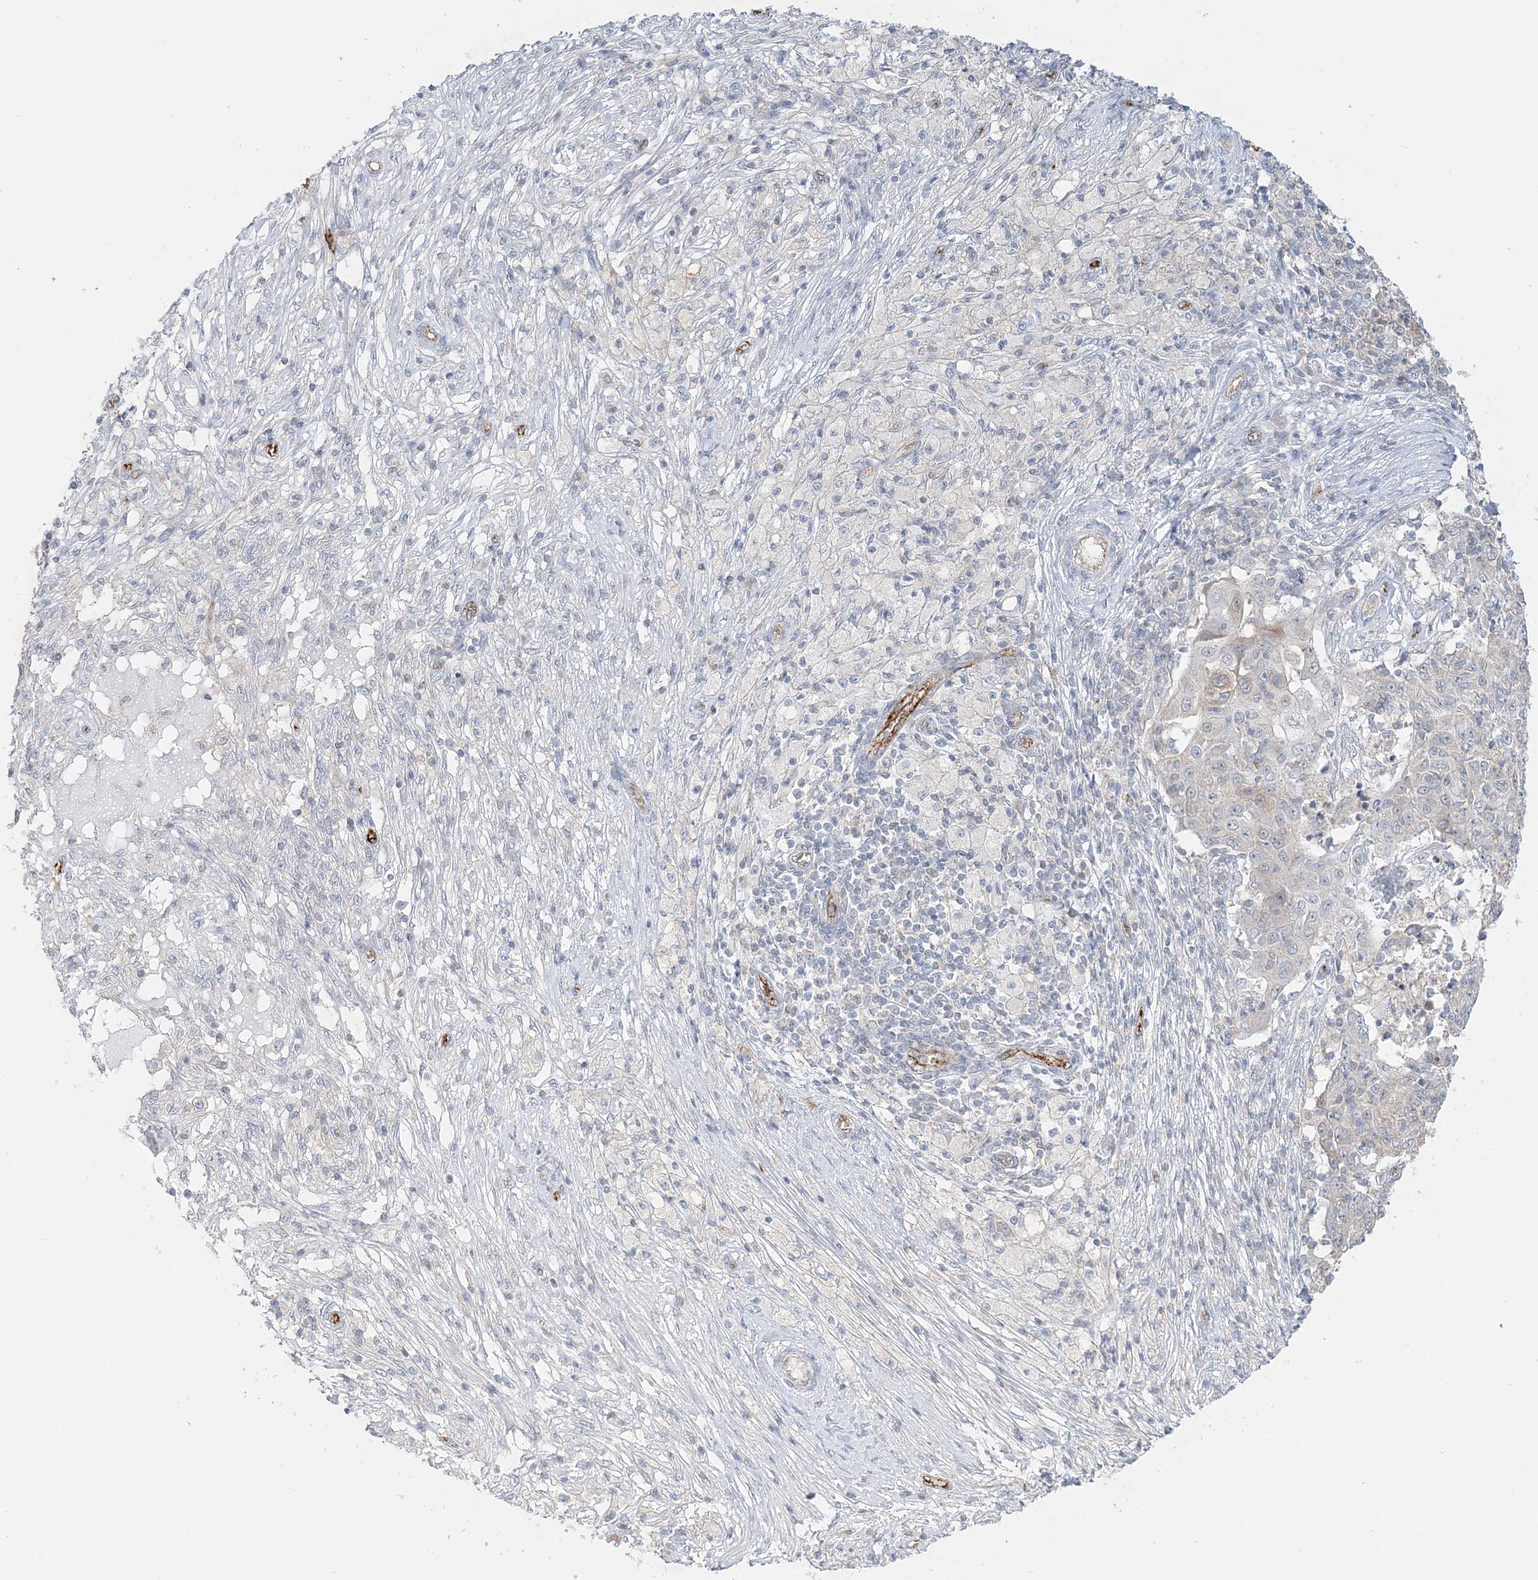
{"staining": {"intensity": "negative", "quantity": "none", "location": "none"}, "tissue": "ovarian cancer", "cell_type": "Tumor cells", "image_type": "cancer", "snomed": [{"axis": "morphology", "description": "Carcinoma, endometroid"}, {"axis": "topography", "description": "Ovary"}], "caption": "The micrograph exhibits no staining of tumor cells in ovarian cancer. (Stains: DAB immunohistochemistry with hematoxylin counter stain, Microscopy: brightfield microscopy at high magnification).", "gene": "INPP1", "patient": {"sex": "female", "age": 42}}